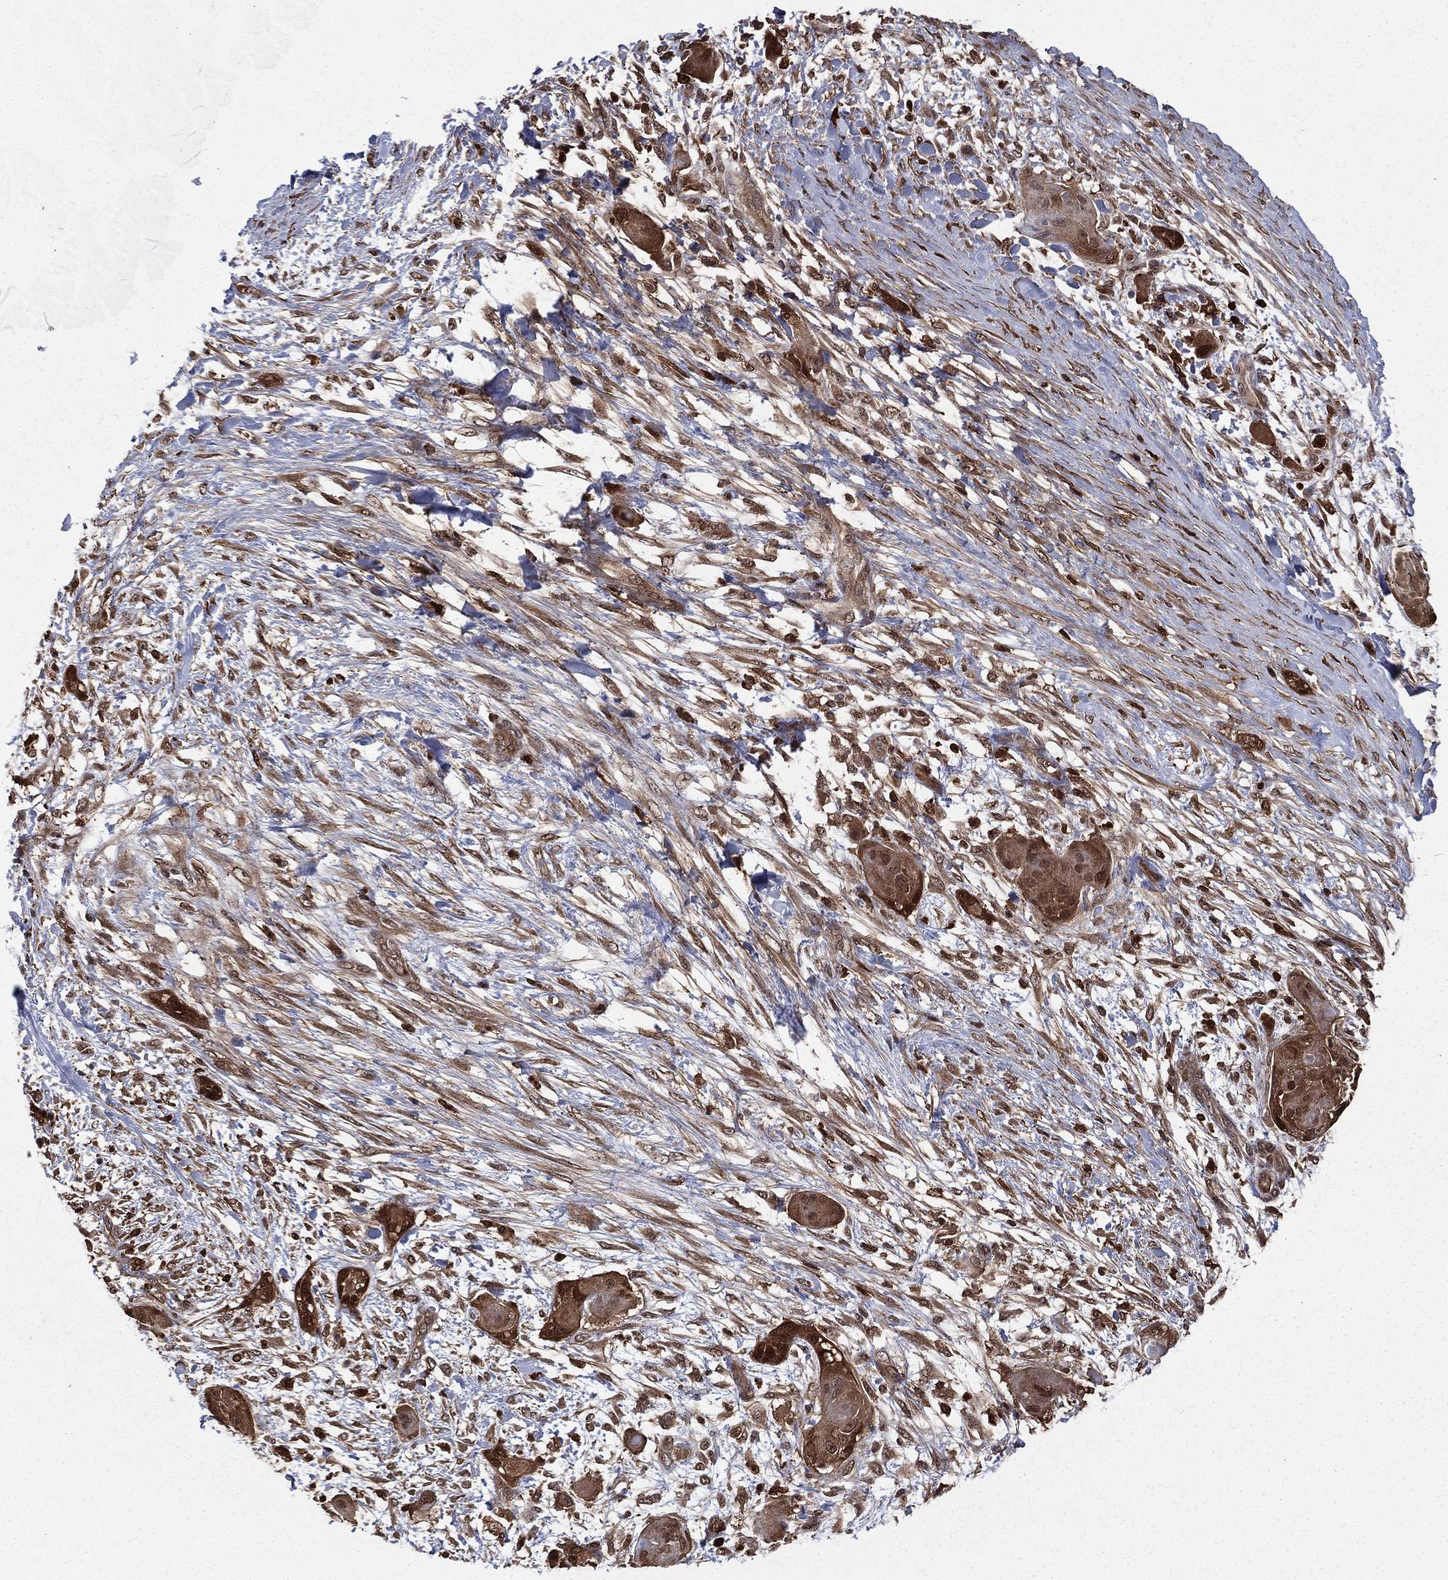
{"staining": {"intensity": "moderate", "quantity": ">75%", "location": "cytoplasmic/membranous"}, "tissue": "skin cancer", "cell_type": "Tumor cells", "image_type": "cancer", "snomed": [{"axis": "morphology", "description": "Squamous cell carcinoma, NOS"}, {"axis": "topography", "description": "Skin"}], "caption": "Immunohistochemical staining of skin squamous cell carcinoma displays medium levels of moderate cytoplasmic/membranous protein staining in approximately >75% of tumor cells.", "gene": "ENO1", "patient": {"sex": "male", "age": 62}}